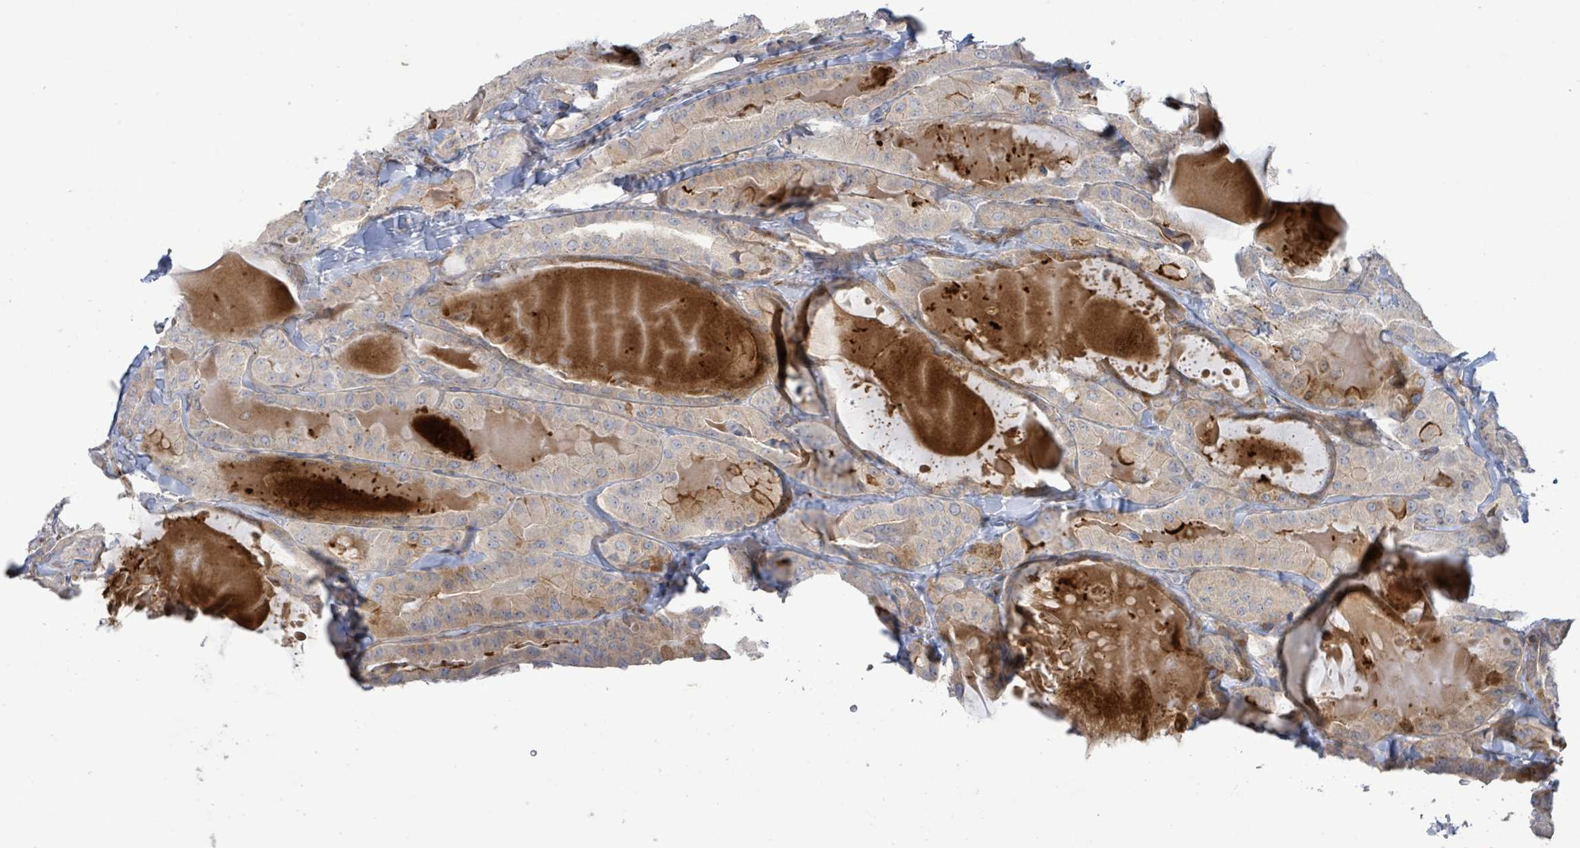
{"staining": {"intensity": "weak", "quantity": "25%-75%", "location": "cytoplasmic/membranous"}, "tissue": "thyroid cancer", "cell_type": "Tumor cells", "image_type": "cancer", "snomed": [{"axis": "morphology", "description": "Papillary adenocarcinoma, NOS"}, {"axis": "topography", "description": "Thyroid gland"}], "caption": "This image shows thyroid cancer (papillary adenocarcinoma) stained with IHC to label a protein in brown. The cytoplasmic/membranous of tumor cells show weak positivity for the protein. Nuclei are counter-stained blue.", "gene": "LILRA4", "patient": {"sex": "female", "age": 68}}